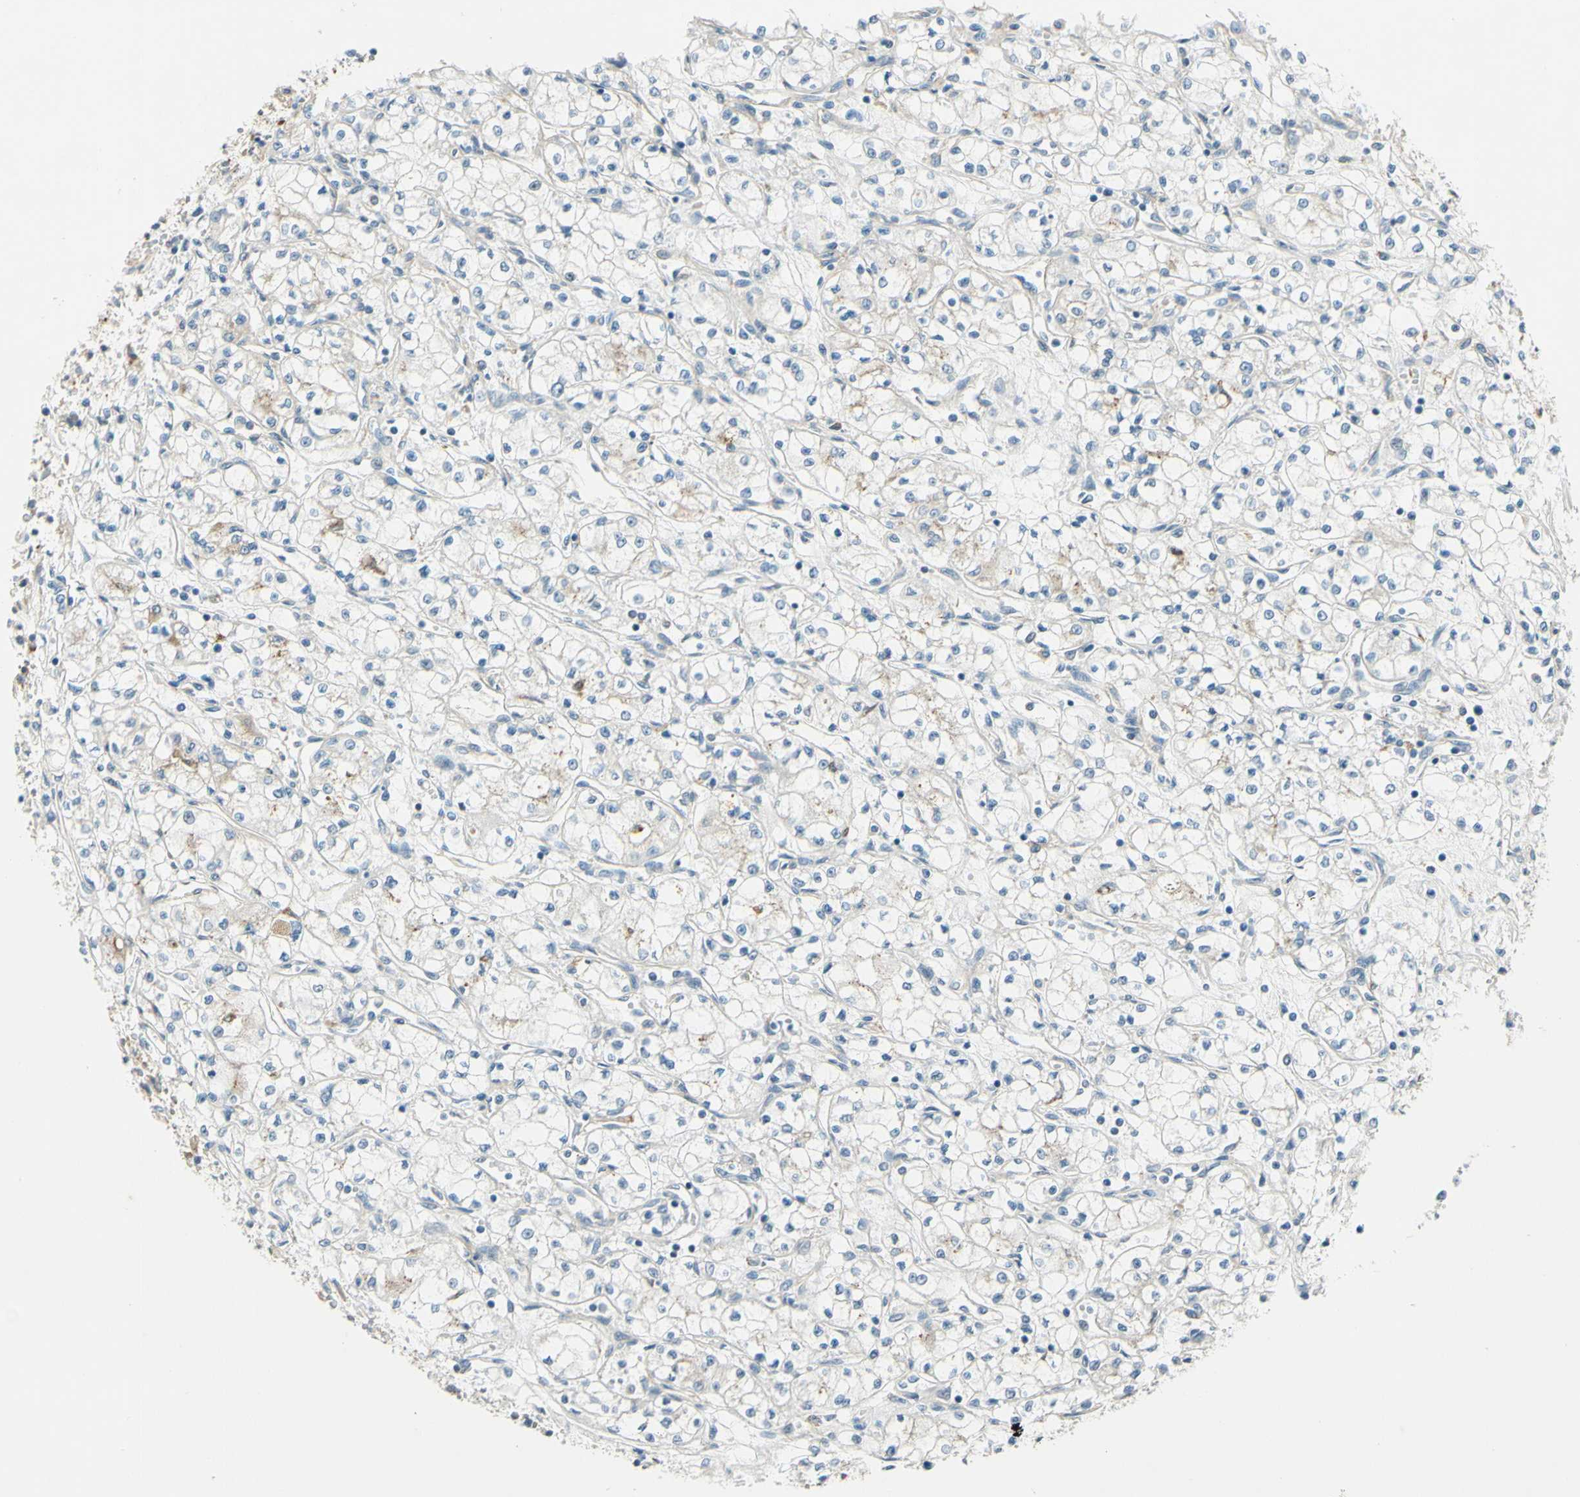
{"staining": {"intensity": "negative", "quantity": "none", "location": "none"}, "tissue": "renal cancer", "cell_type": "Tumor cells", "image_type": "cancer", "snomed": [{"axis": "morphology", "description": "Normal tissue, NOS"}, {"axis": "morphology", "description": "Adenocarcinoma, NOS"}, {"axis": "topography", "description": "Kidney"}], "caption": "Immunohistochemical staining of renal adenocarcinoma displays no significant positivity in tumor cells.", "gene": "LAMA3", "patient": {"sex": "male", "age": 59}}